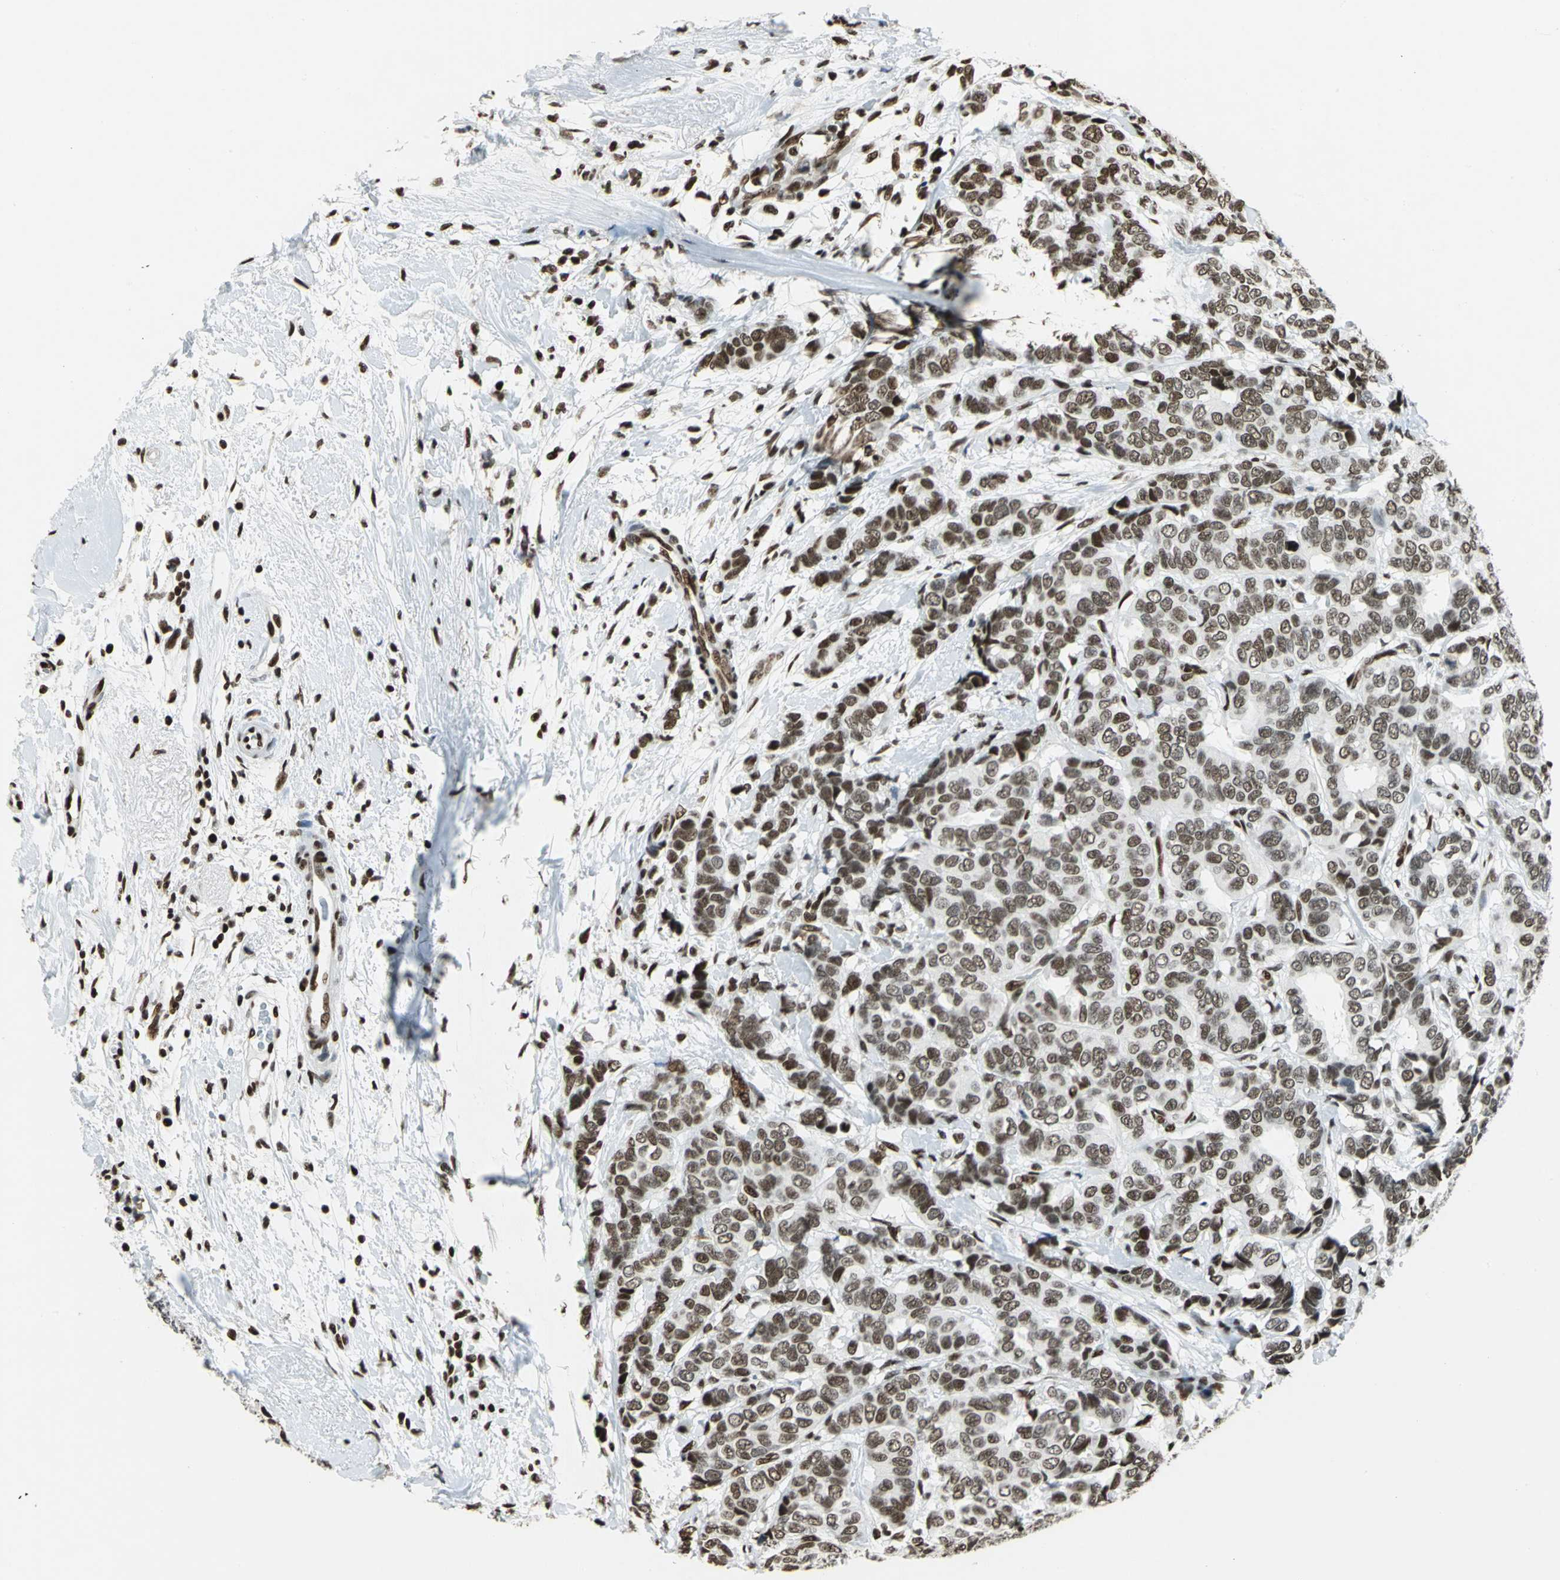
{"staining": {"intensity": "strong", "quantity": ">75%", "location": "nuclear"}, "tissue": "breast cancer", "cell_type": "Tumor cells", "image_type": "cancer", "snomed": [{"axis": "morphology", "description": "Duct carcinoma"}, {"axis": "topography", "description": "Breast"}], "caption": "Invasive ductal carcinoma (breast) was stained to show a protein in brown. There is high levels of strong nuclear expression in approximately >75% of tumor cells.", "gene": "HMGB1", "patient": {"sex": "female", "age": 87}}